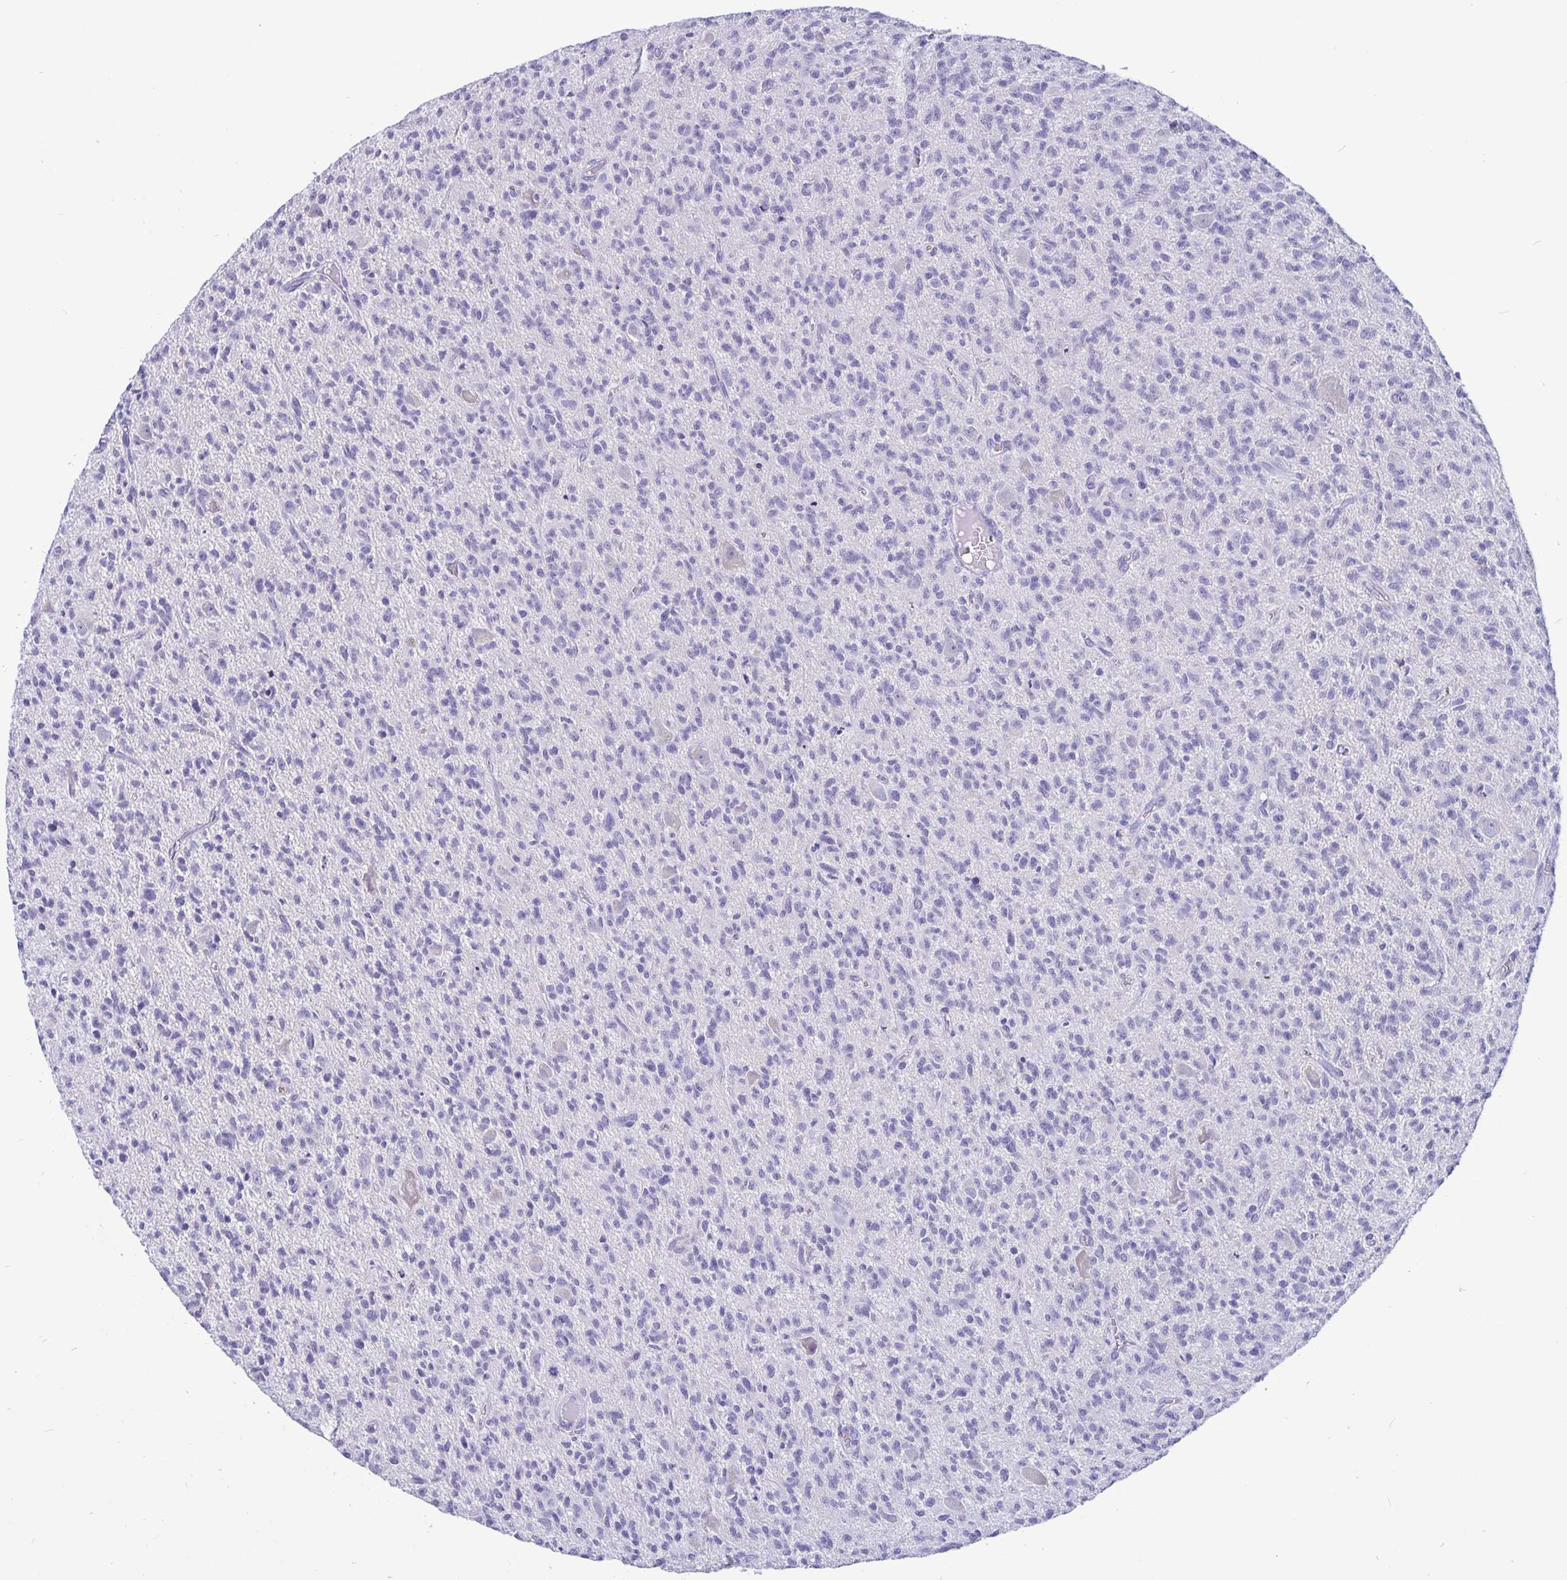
{"staining": {"intensity": "negative", "quantity": "none", "location": "none"}, "tissue": "glioma", "cell_type": "Tumor cells", "image_type": "cancer", "snomed": [{"axis": "morphology", "description": "Glioma, malignant, Low grade"}, {"axis": "topography", "description": "Brain"}], "caption": "An immunohistochemistry (IHC) photomicrograph of malignant low-grade glioma is shown. There is no staining in tumor cells of malignant low-grade glioma.", "gene": "BPIFA3", "patient": {"sex": "male", "age": 64}}